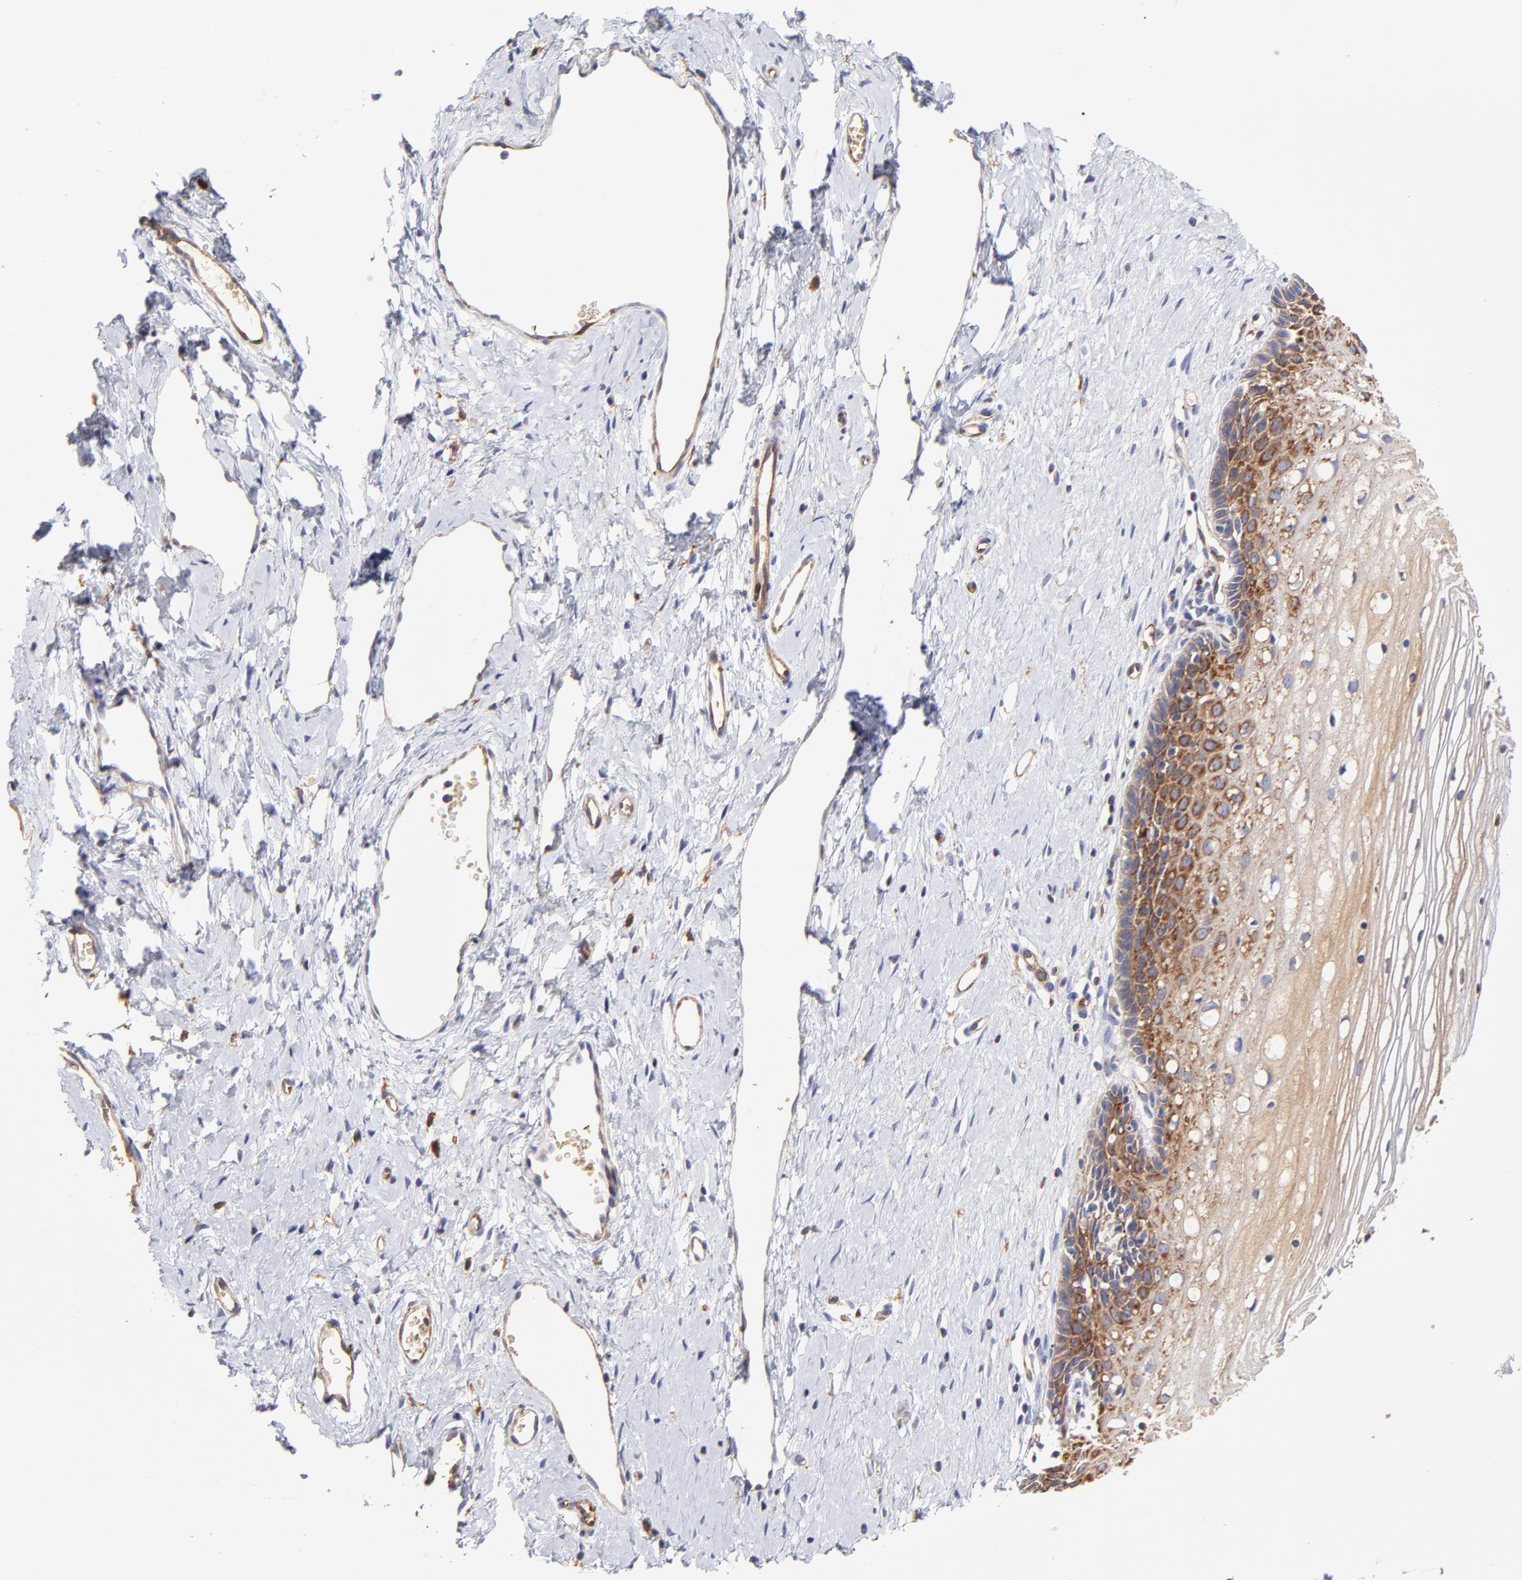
{"staining": {"intensity": "strong", "quantity": ">75%", "location": "cytoplasmic/membranous"}, "tissue": "cervix", "cell_type": "Glandular cells", "image_type": "normal", "snomed": [{"axis": "morphology", "description": "Normal tissue, NOS"}, {"axis": "topography", "description": "Cervix"}], "caption": "A histopathology image of cervix stained for a protein shows strong cytoplasmic/membranous brown staining in glandular cells. (Brightfield microscopy of DAB IHC at high magnification).", "gene": "CD2AP", "patient": {"sex": "female", "age": 40}}